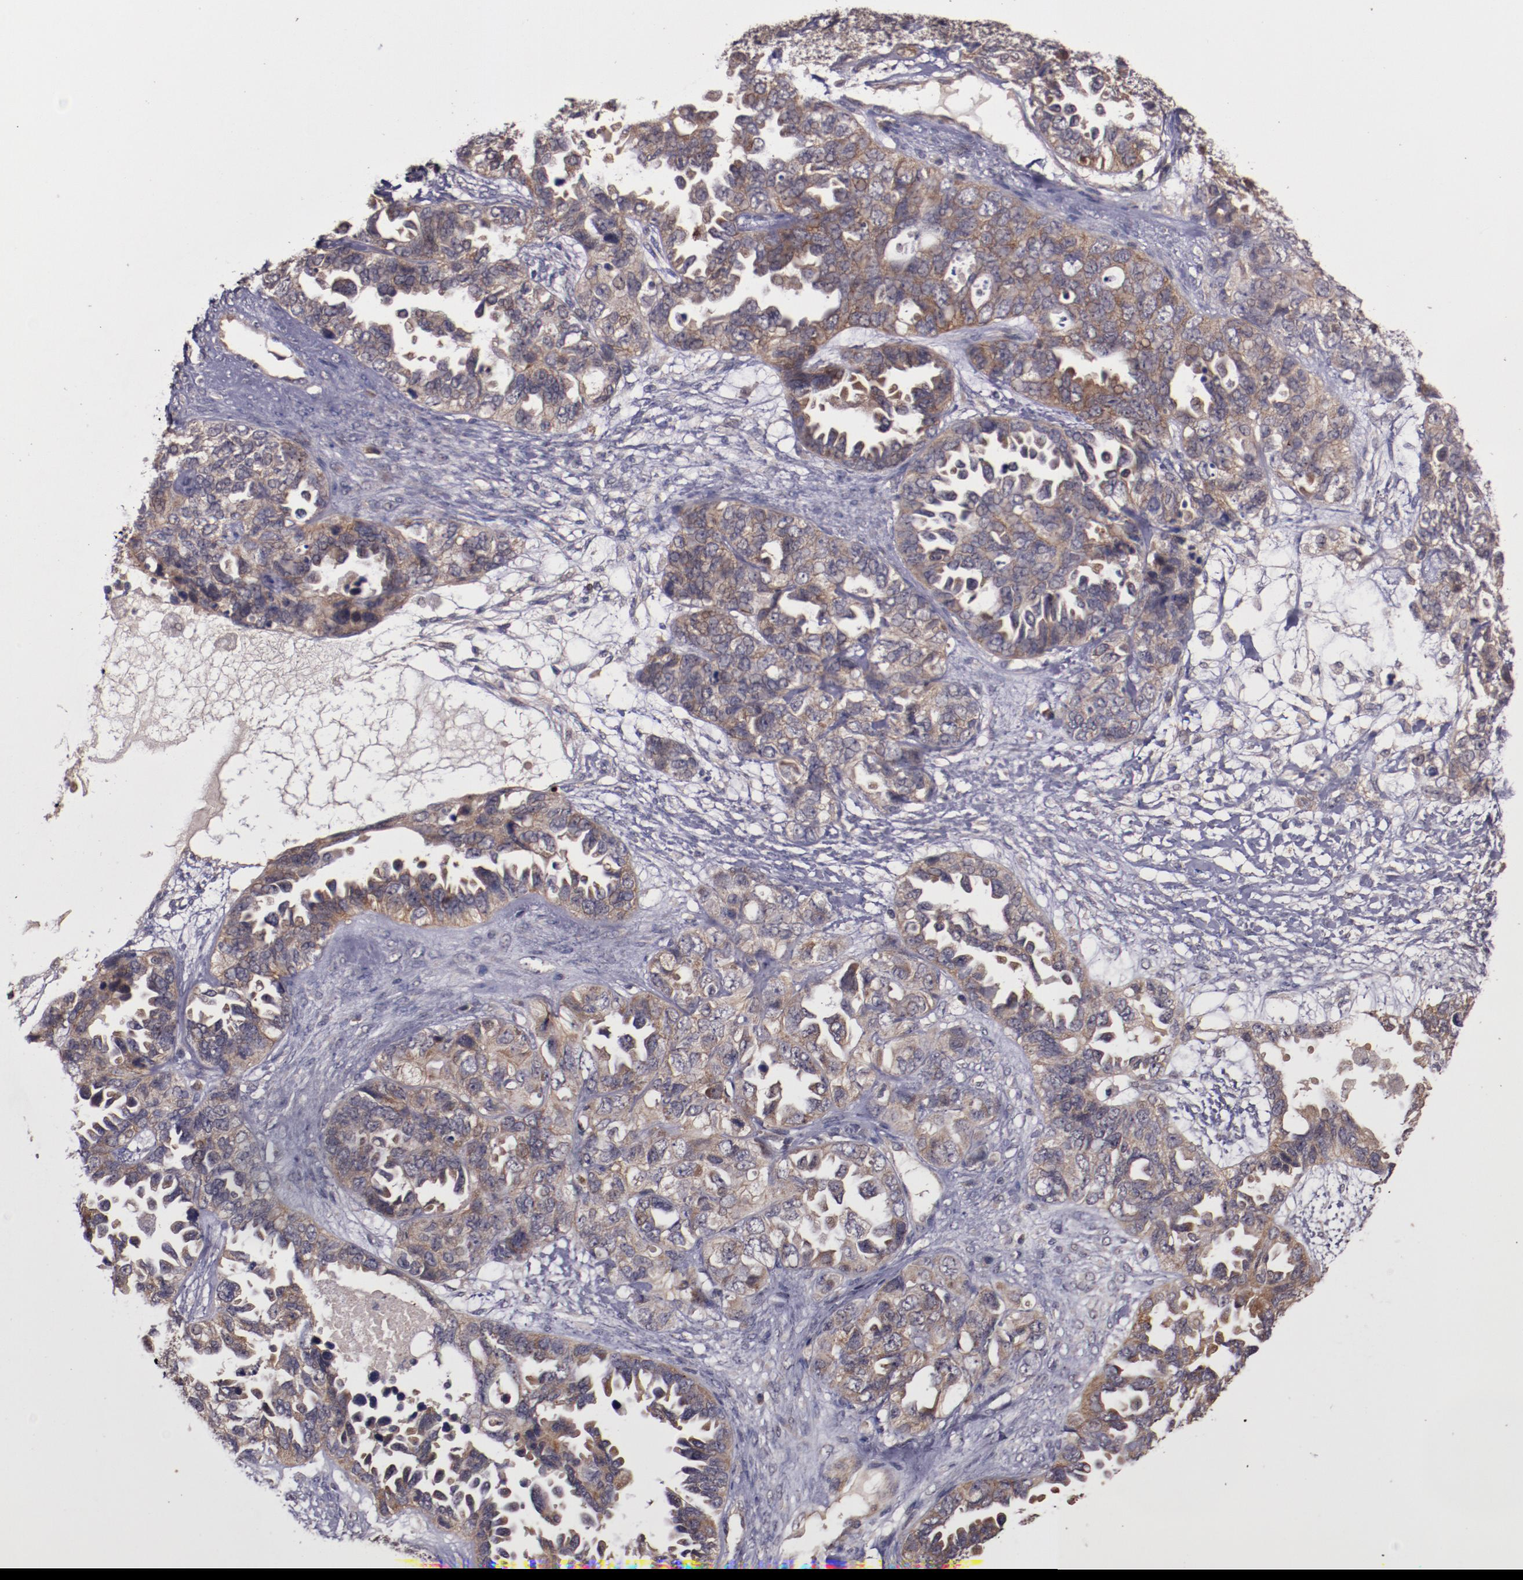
{"staining": {"intensity": "weak", "quantity": ">75%", "location": "cytoplasmic/membranous"}, "tissue": "ovarian cancer", "cell_type": "Tumor cells", "image_type": "cancer", "snomed": [{"axis": "morphology", "description": "Cystadenocarcinoma, serous, NOS"}, {"axis": "topography", "description": "Ovary"}], "caption": "The micrograph exhibits staining of ovarian serous cystadenocarcinoma, revealing weak cytoplasmic/membranous protein positivity (brown color) within tumor cells. The staining is performed using DAB brown chromogen to label protein expression. The nuclei are counter-stained blue using hematoxylin.", "gene": "FTSJ1", "patient": {"sex": "female", "age": 82}}